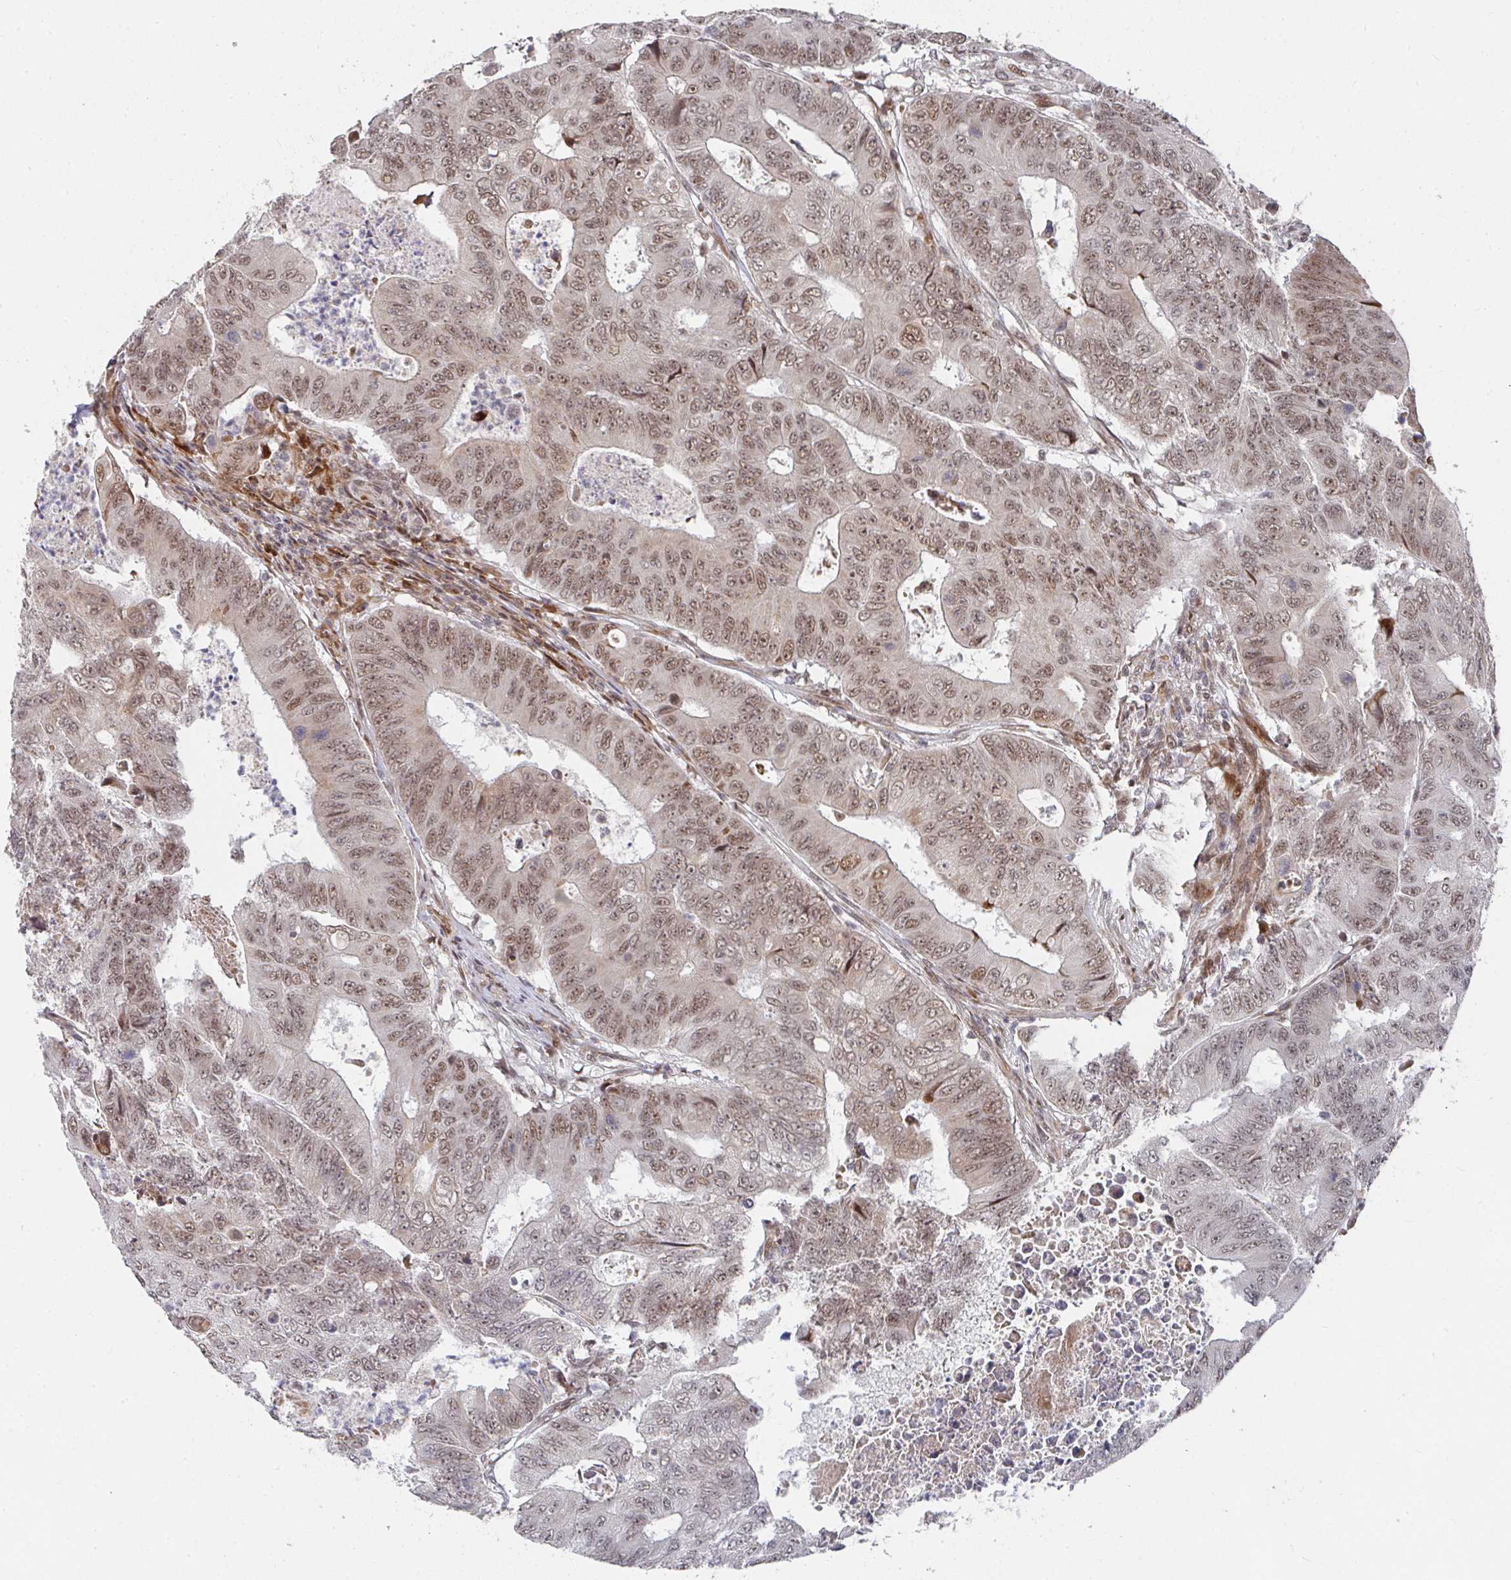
{"staining": {"intensity": "moderate", "quantity": ">75%", "location": "cytoplasmic/membranous,nuclear"}, "tissue": "colorectal cancer", "cell_type": "Tumor cells", "image_type": "cancer", "snomed": [{"axis": "morphology", "description": "Adenocarcinoma, NOS"}, {"axis": "topography", "description": "Colon"}], "caption": "Colorectal cancer (adenocarcinoma) stained with DAB (3,3'-diaminobenzidine) immunohistochemistry (IHC) demonstrates medium levels of moderate cytoplasmic/membranous and nuclear staining in about >75% of tumor cells.", "gene": "RBBP5", "patient": {"sex": "female", "age": 48}}